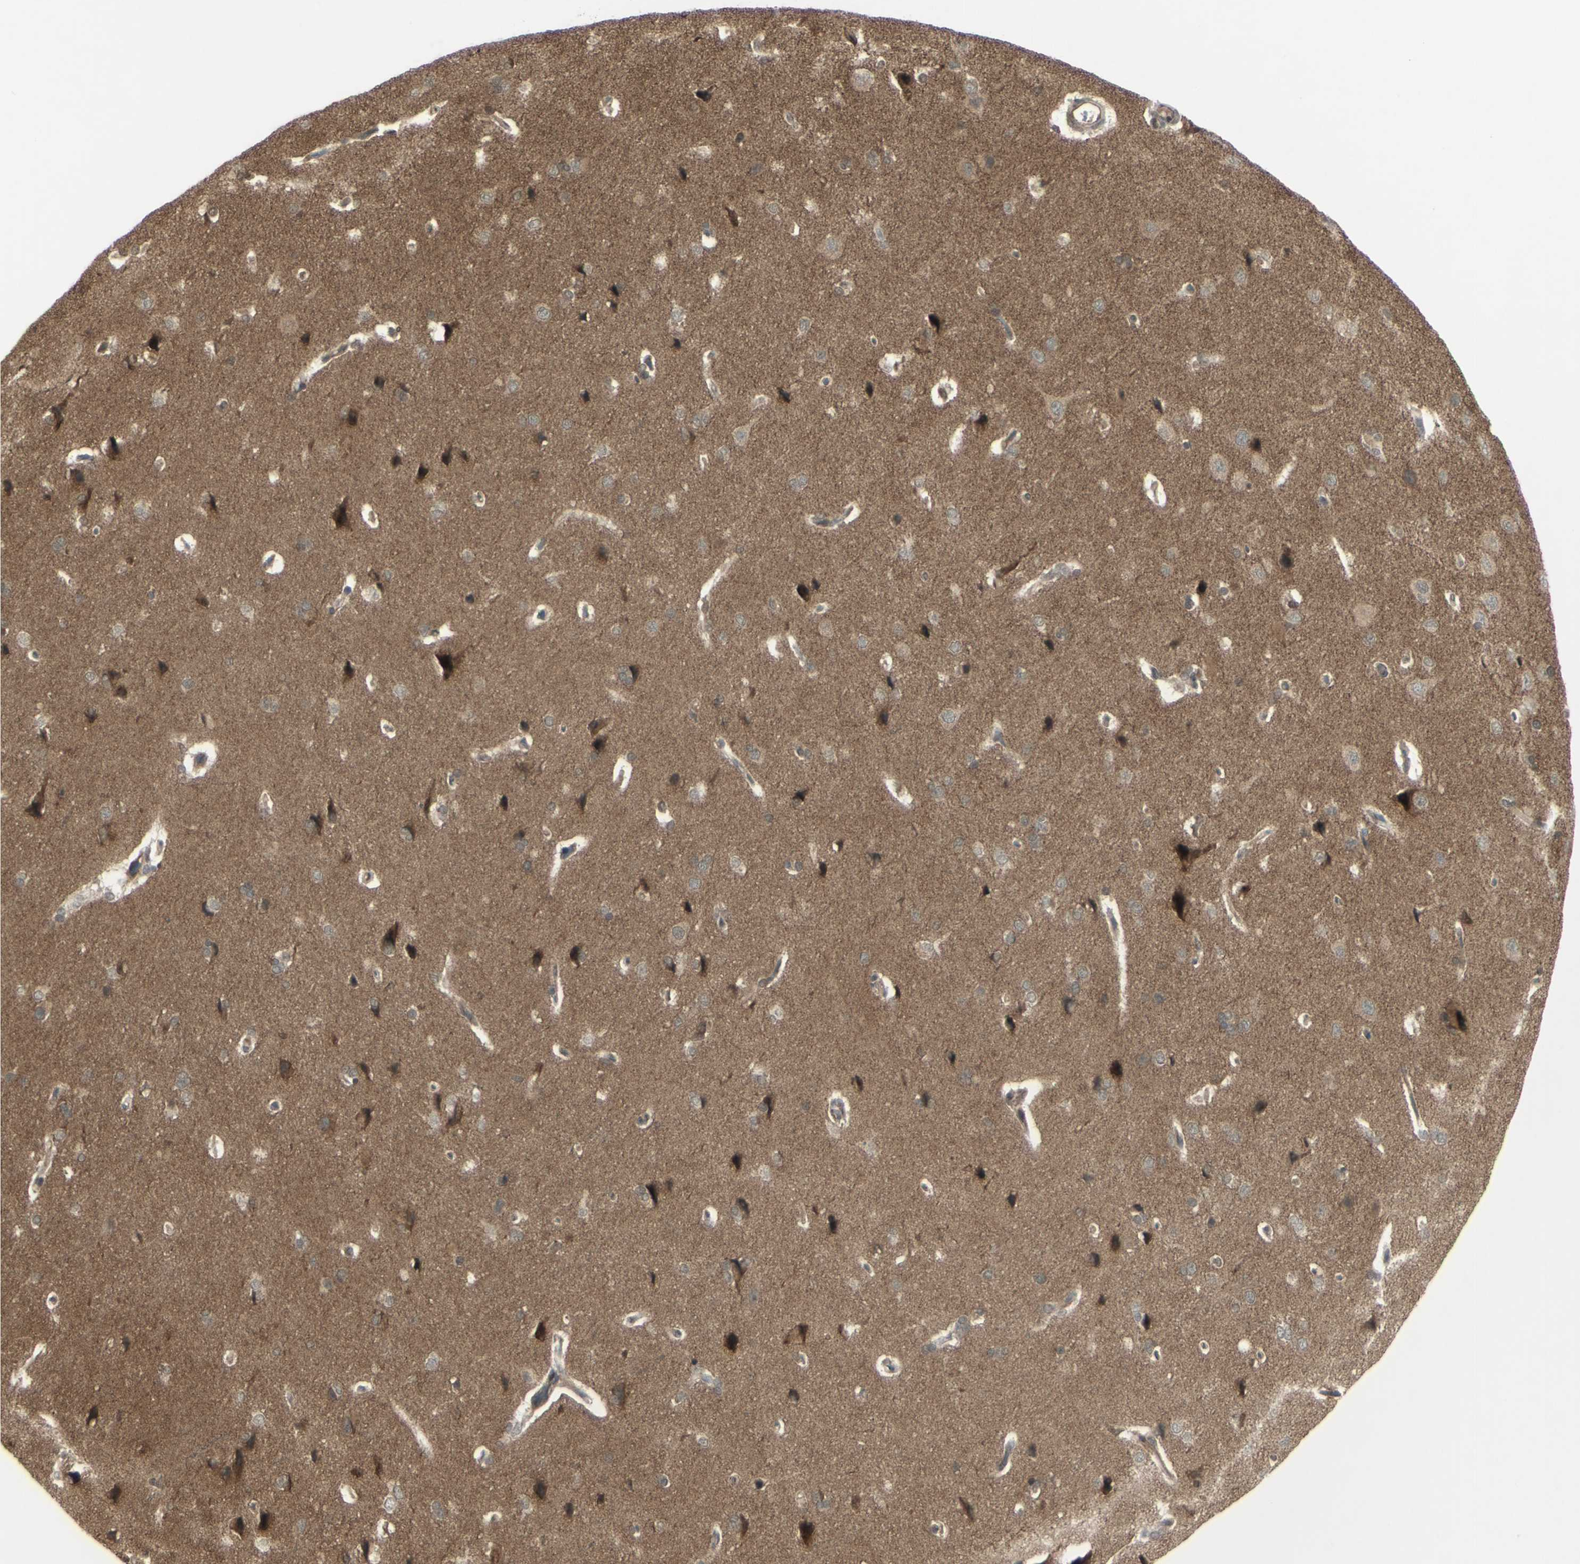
{"staining": {"intensity": "negative", "quantity": "none", "location": "none"}, "tissue": "cerebral cortex", "cell_type": "Endothelial cells", "image_type": "normal", "snomed": [{"axis": "morphology", "description": "Normal tissue, NOS"}, {"axis": "topography", "description": "Cerebral cortex"}], "caption": "Endothelial cells are negative for brown protein staining in benign cerebral cortex. (Stains: DAB immunohistochemistry (IHC) with hematoxylin counter stain, Microscopy: brightfield microscopy at high magnification).", "gene": "BLNK", "patient": {"sex": "male", "age": 62}}